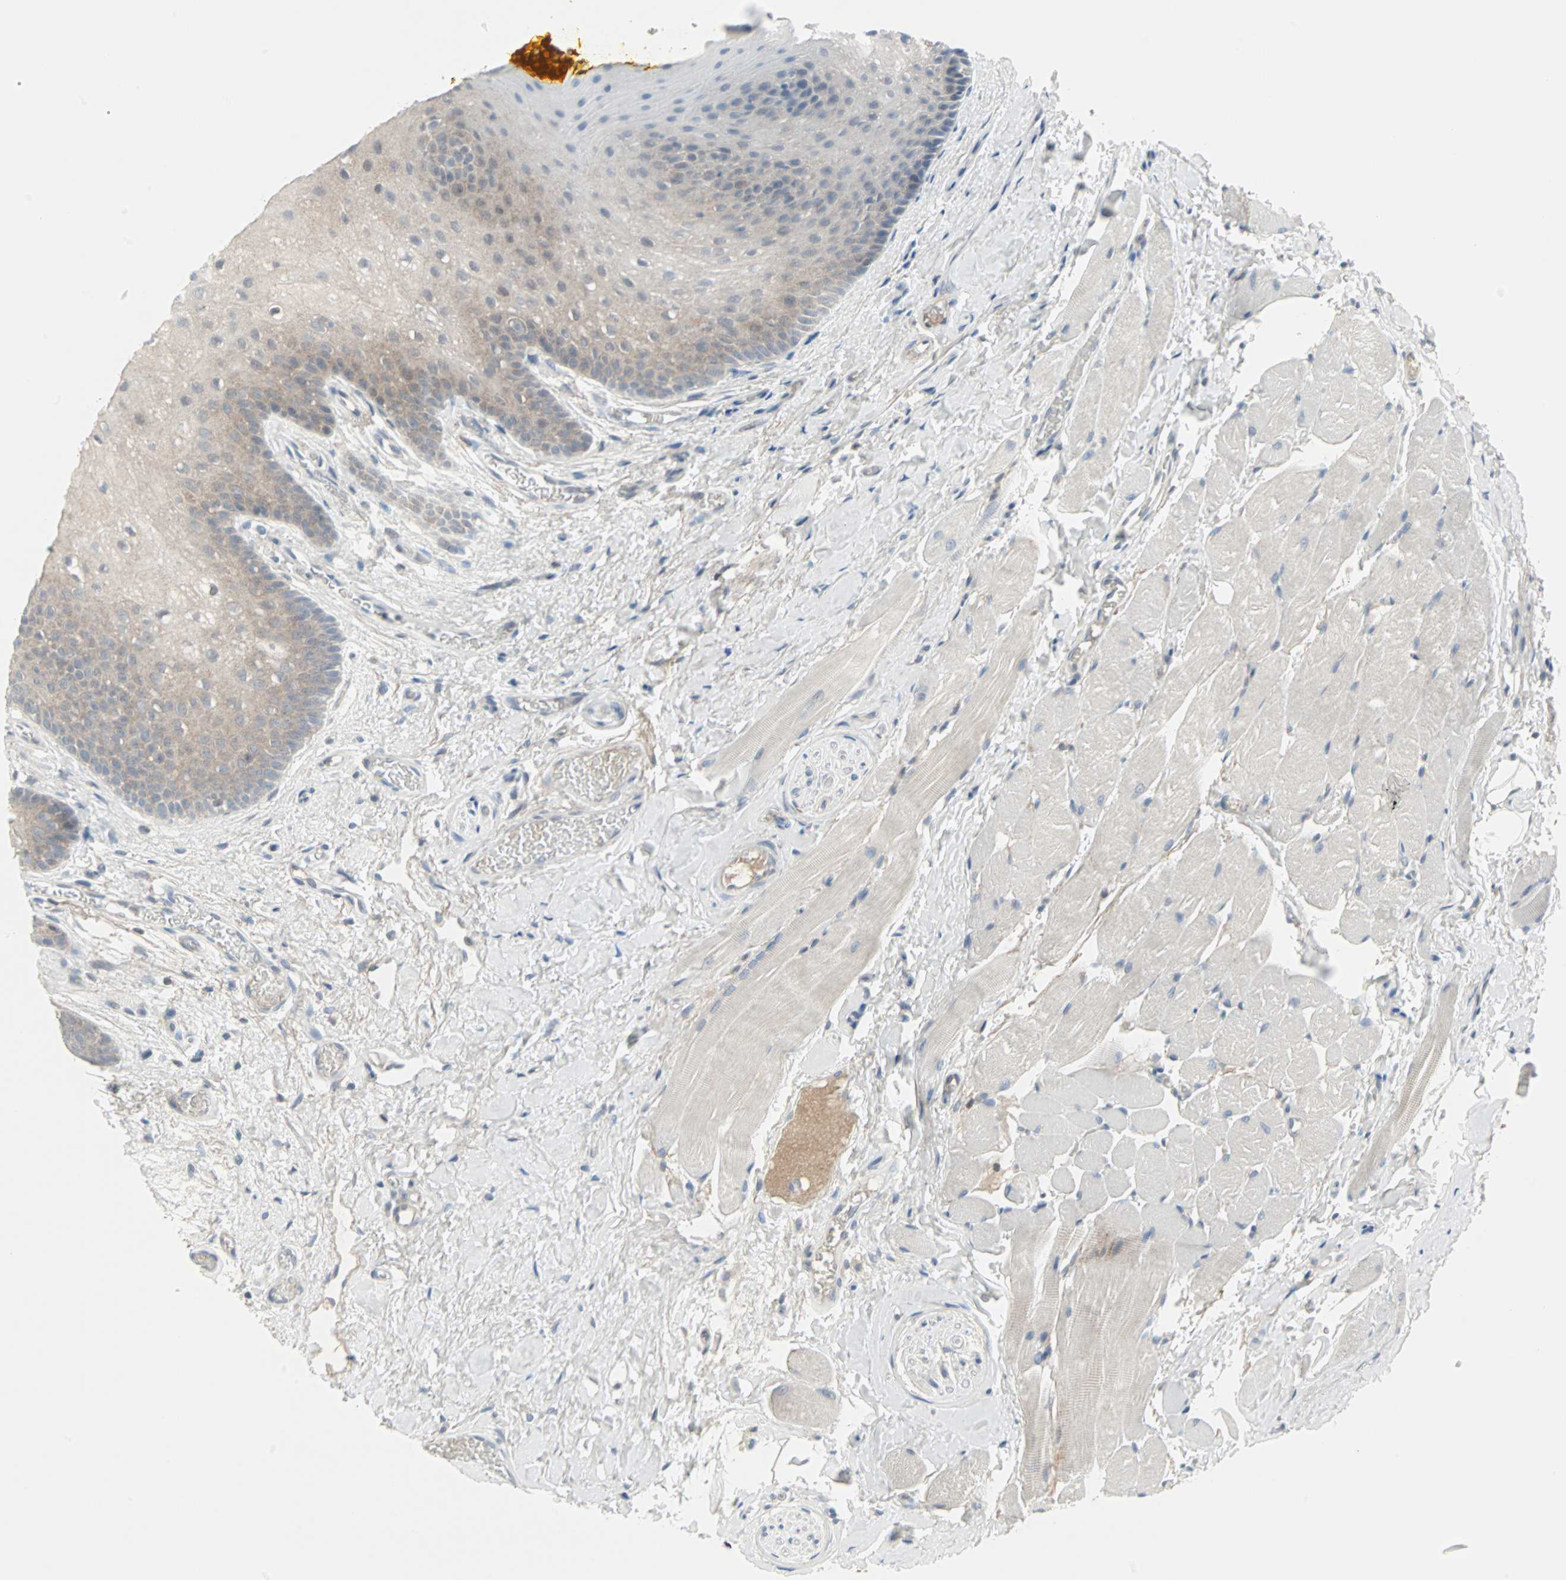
{"staining": {"intensity": "weak", "quantity": "25%-75%", "location": "cytoplasmic/membranous"}, "tissue": "oral mucosa", "cell_type": "Squamous epithelial cells", "image_type": "normal", "snomed": [{"axis": "morphology", "description": "Normal tissue, NOS"}, {"axis": "topography", "description": "Oral tissue"}], "caption": "Brown immunohistochemical staining in normal oral mucosa displays weak cytoplasmic/membranous expression in approximately 25%-75% of squamous epithelial cells. Nuclei are stained in blue.", "gene": "CASP3", "patient": {"sex": "male", "age": 54}}